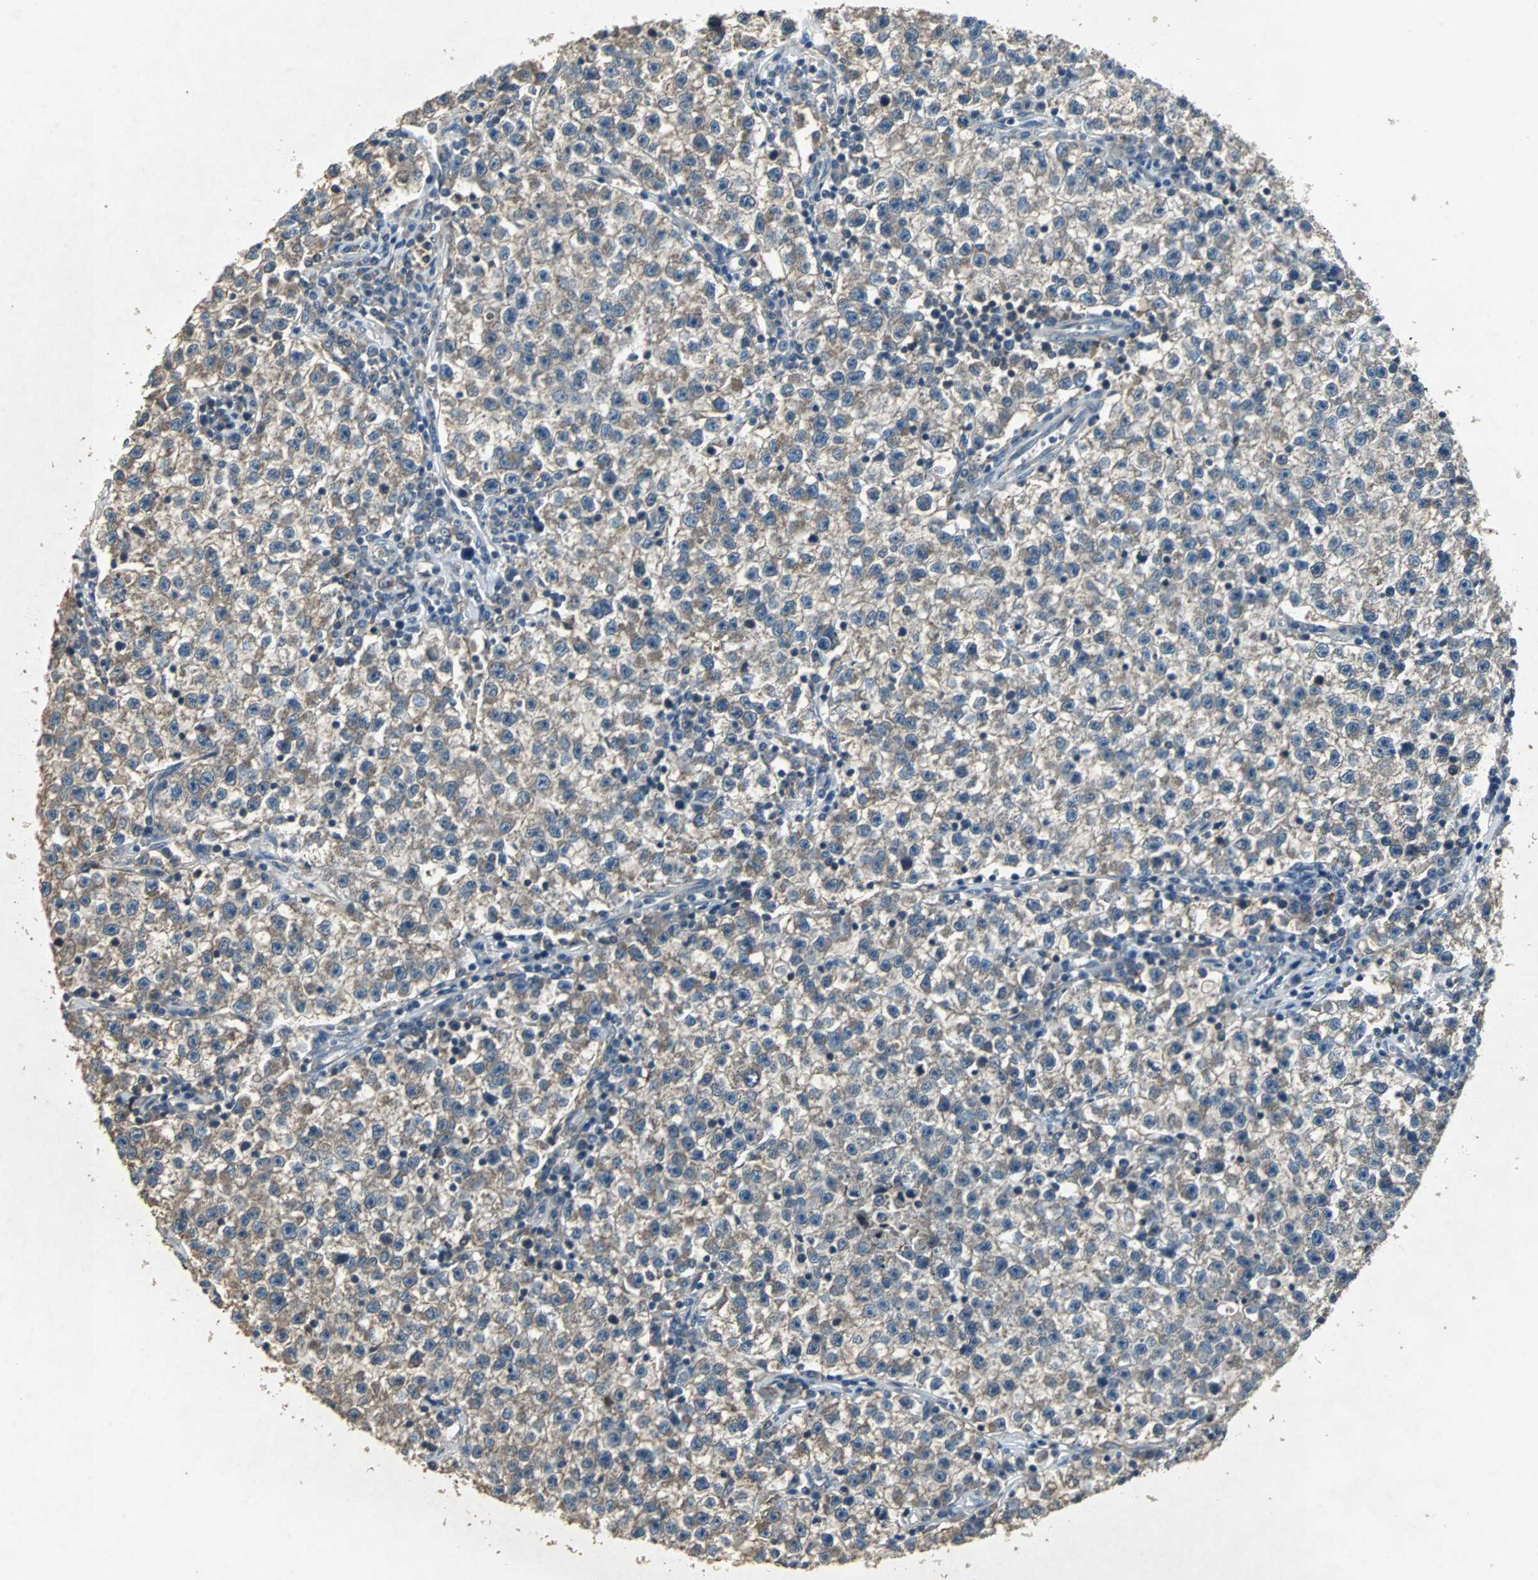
{"staining": {"intensity": "weak", "quantity": "25%-75%", "location": "cytoplasmic/membranous"}, "tissue": "testis cancer", "cell_type": "Tumor cells", "image_type": "cancer", "snomed": [{"axis": "morphology", "description": "Seminoma, NOS"}, {"axis": "topography", "description": "Testis"}], "caption": "The histopathology image reveals immunohistochemical staining of testis cancer (seminoma). There is weak cytoplasmic/membranous positivity is appreciated in approximately 25%-75% of tumor cells. (brown staining indicates protein expression, while blue staining denotes nuclei).", "gene": "SOS1", "patient": {"sex": "male", "age": 22}}